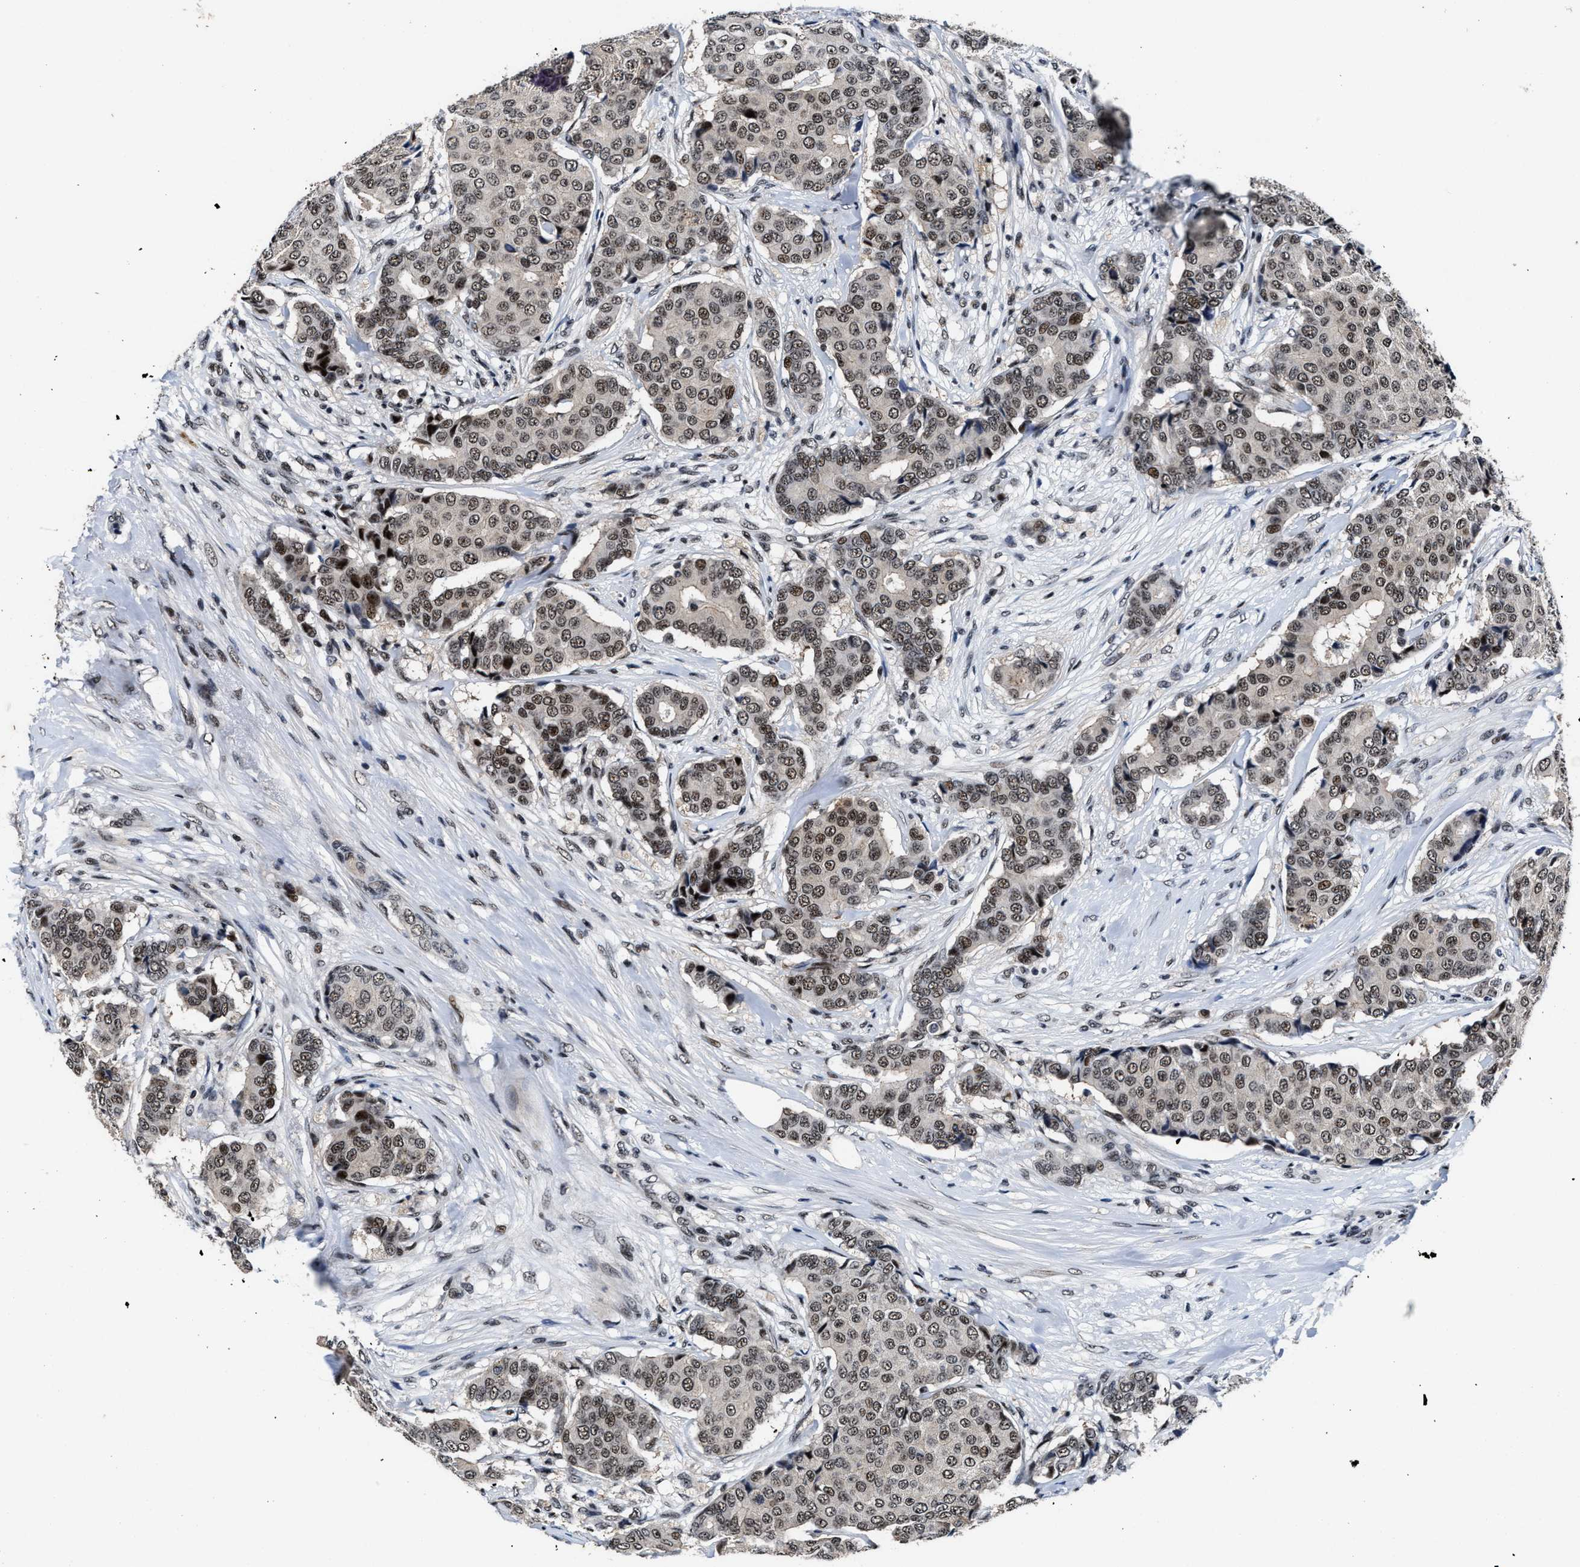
{"staining": {"intensity": "moderate", "quantity": ">75%", "location": "nuclear"}, "tissue": "breast cancer", "cell_type": "Tumor cells", "image_type": "cancer", "snomed": [{"axis": "morphology", "description": "Duct carcinoma"}, {"axis": "topography", "description": "Breast"}], "caption": "High-magnification brightfield microscopy of breast infiltrating ductal carcinoma stained with DAB (brown) and counterstained with hematoxylin (blue). tumor cells exhibit moderate nuclear staining is appreciated in about>75% of cells.", "gene": "ZNF233", "patient": {"sex": "female", "age": 75}}